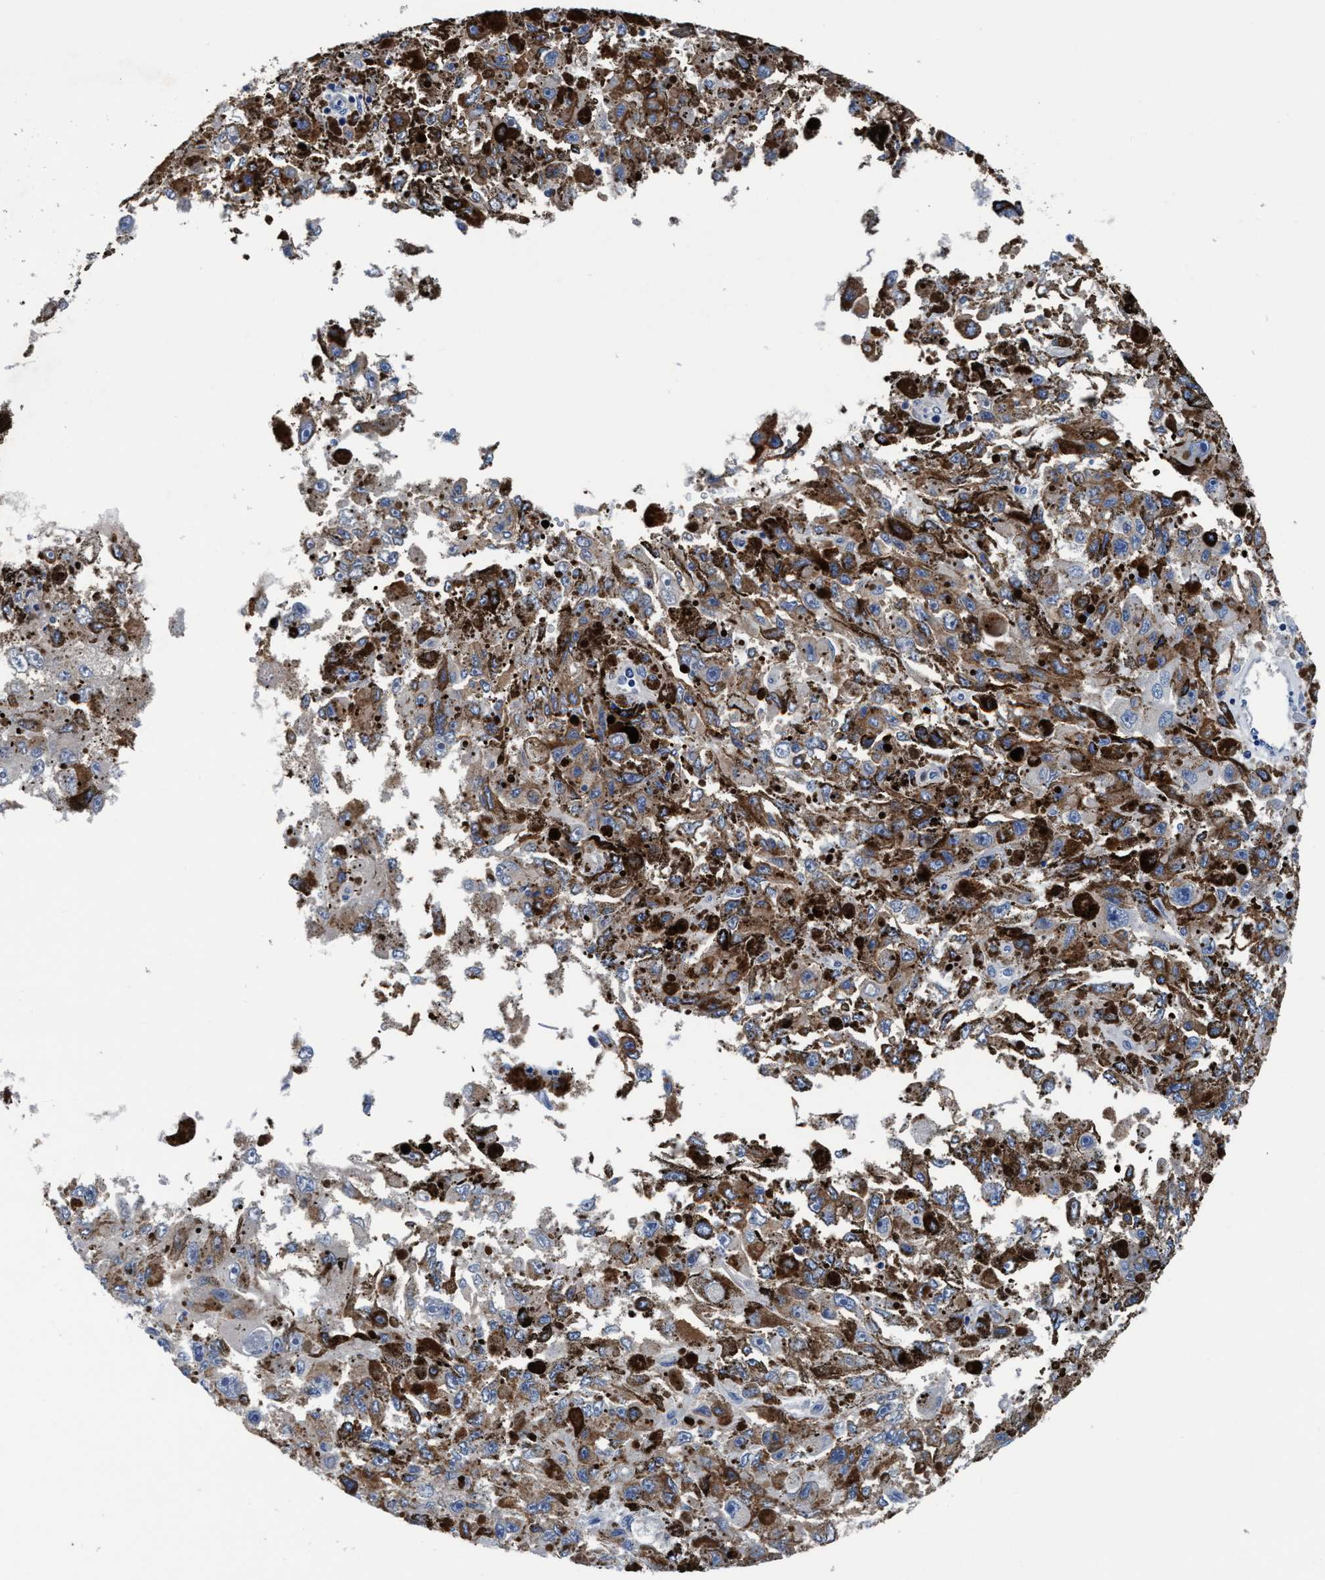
{"staining": {"intensity": "weak", "quantity": "25%-75%", "location": "cytoplasmic/membranous"}, "tissue": "melanoma", "cell_type": "Tumor cells", "image_type": "cancer", "snomed": [{"axis": "morphology", "description": "Malignant melanoma, NOS"}, {"axis": "topography", "description": "Skin"}], "caption": "Immunohistochemical staining of human melanoma displays low levels of weak cytoplasmic/membranous protein positivity in about 25%-75% of tumor cells. Nuclei are stained in blue.", "gene": "TMEM94", "patient": {"sex": "female", "age": 104}}